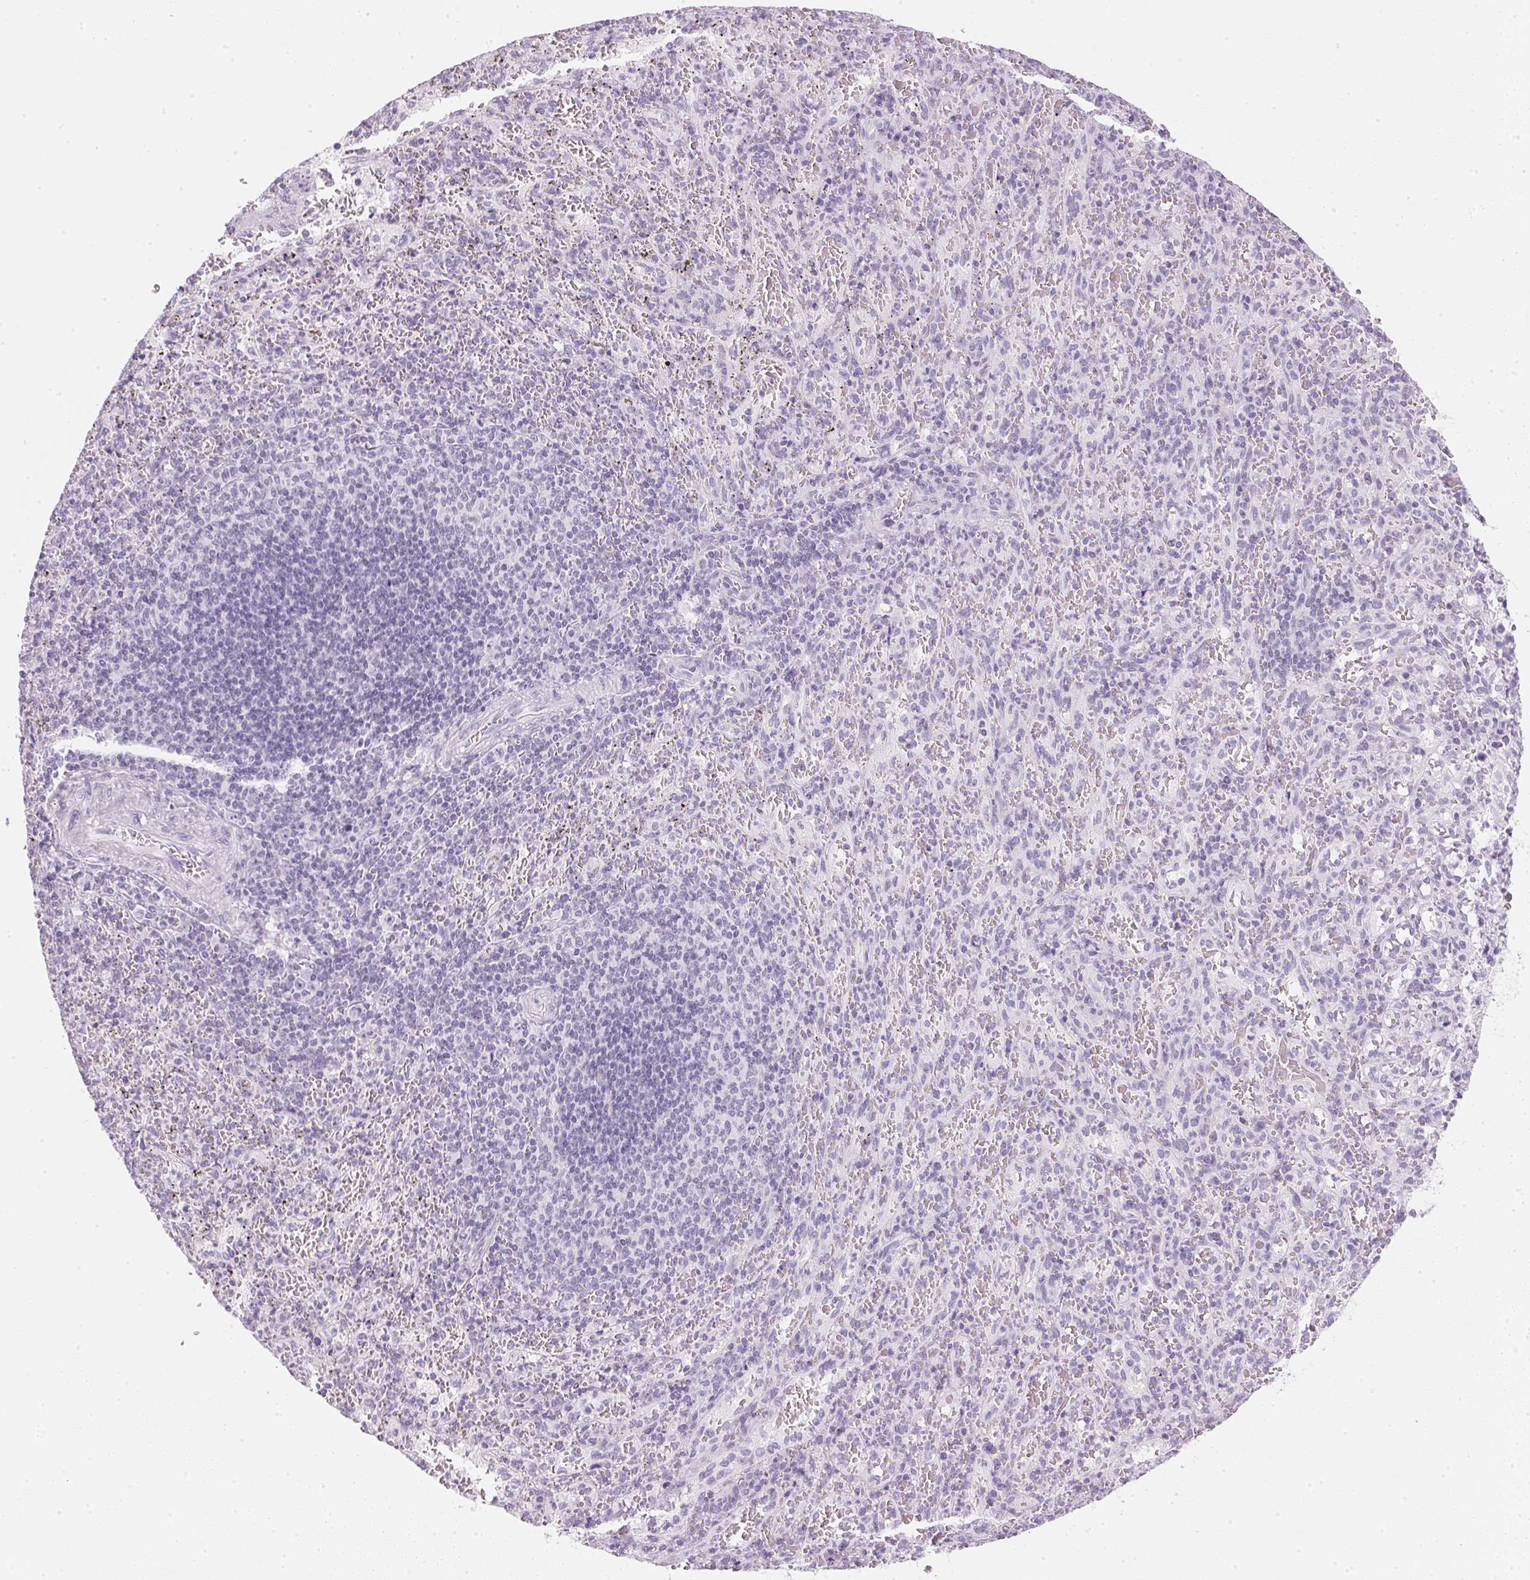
{"staining": {"intensity": "negative", "quantity": "none", "location": "none"}, "tissue": "spleen", "cell_type": "Cells in red pulp", "image_type": "normal", "snomed": [{"axis": "morphology", "description": "Normal tissue, NOS"}, {"axis": "topography", "description": "Spleen"}], "caption": "IHC photomicrograph of benign human spleen stained for a protein (brown), which displays no staining in cells in red pulp.", "gene": "IGFBP1", "patient": {"sex": "male", "age": 57}}